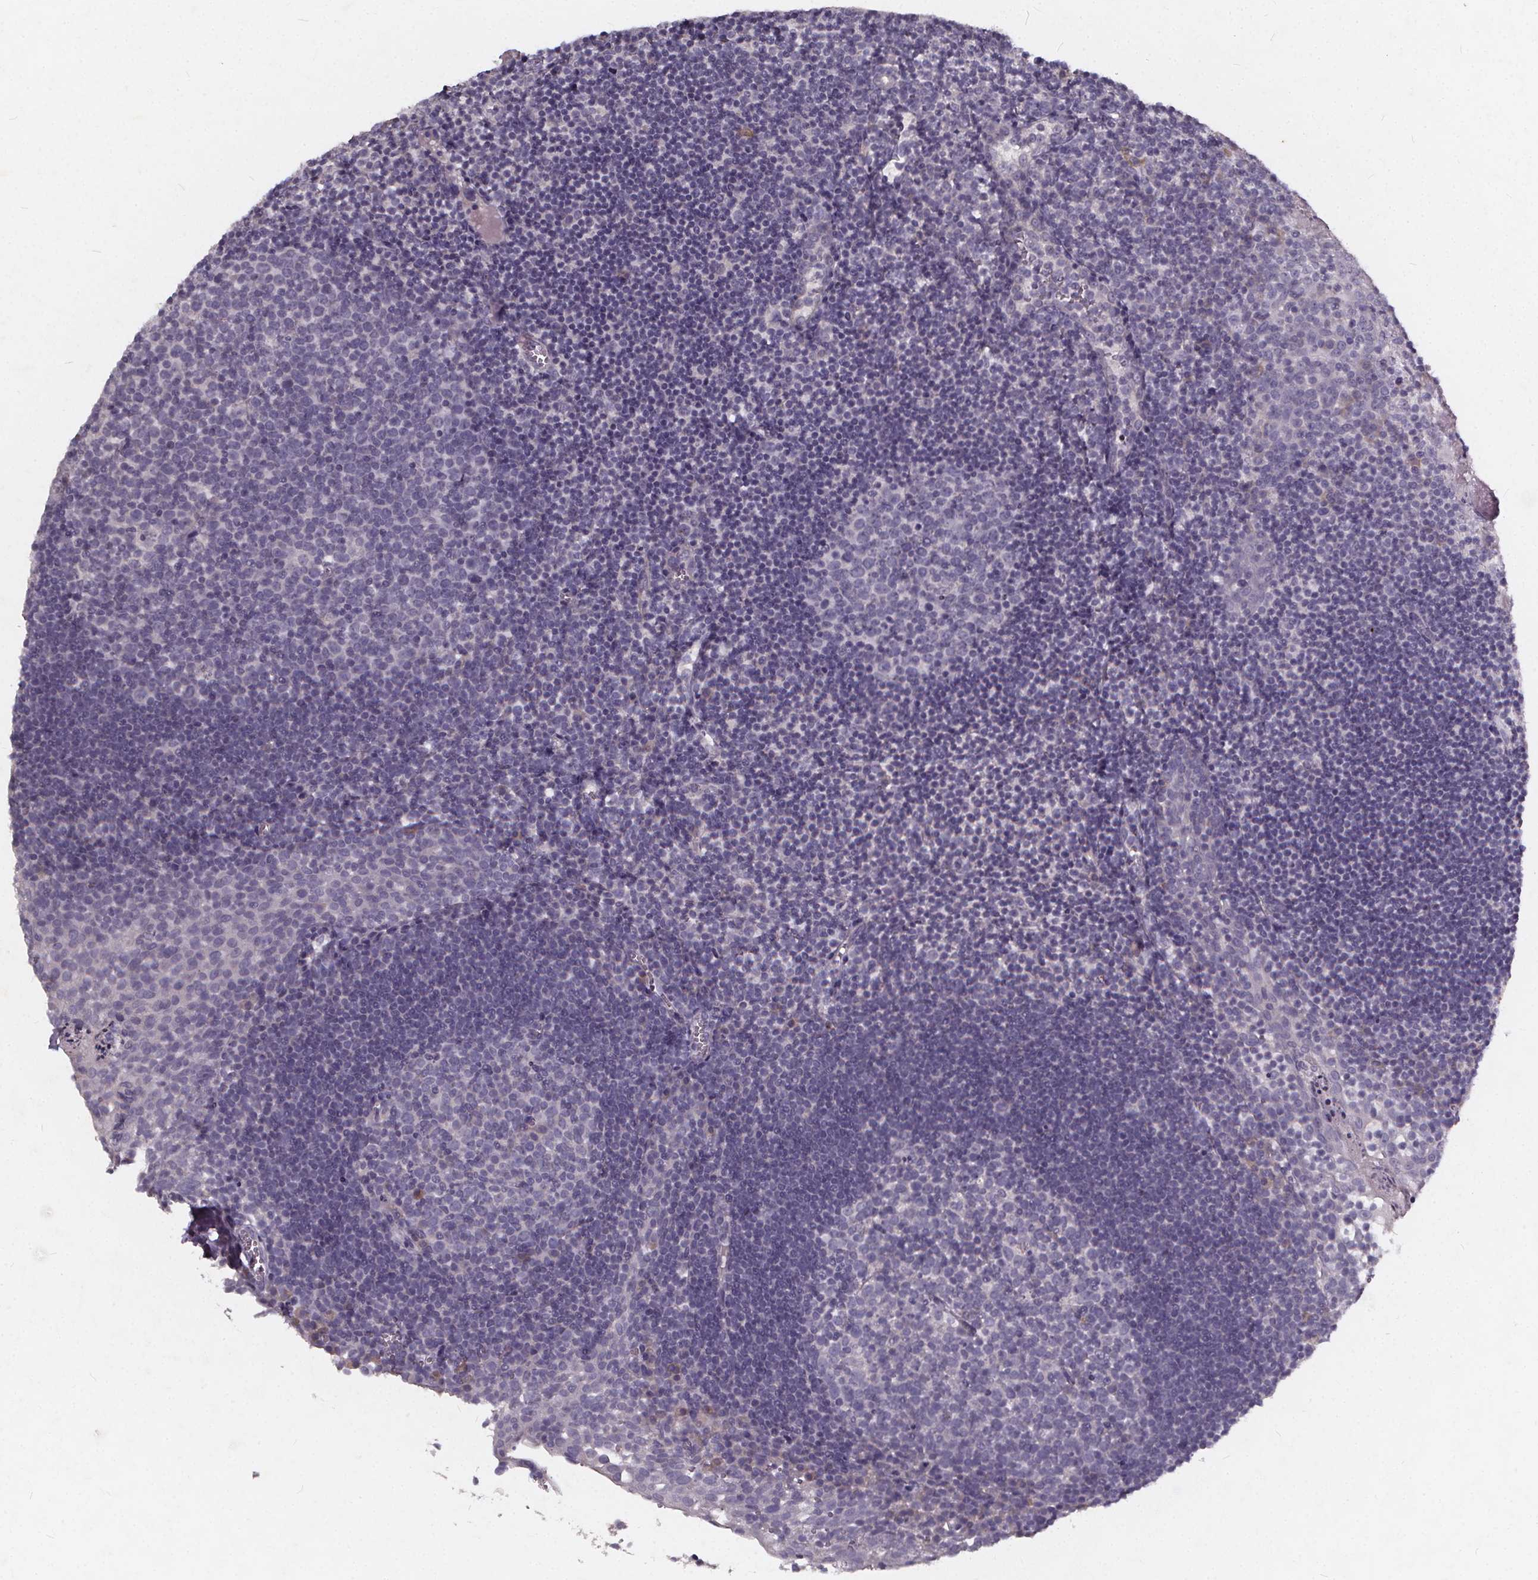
{"staining": {"intensity": "negative", "quantity": "none", "location": "none"}, "tissue": "lymph node", "cell_type": "Germinal center cells", "image_type": "normal", "snomed": [{"axis": "morphology", "description": "Normal tissue, NOS"}, {"axis": "topography", "description": "Lymph node"}], "caption": "A high-resolution photomicrograph shows immunohistochemistry (IHC) staining of normal lymph node, which exhibits no significant expression in germinal center cells. (DAB immunohistochemistry (IHC), high magnification).", "gene": "TSPAN14", "patient": {"sex": "female", "age": 21}}